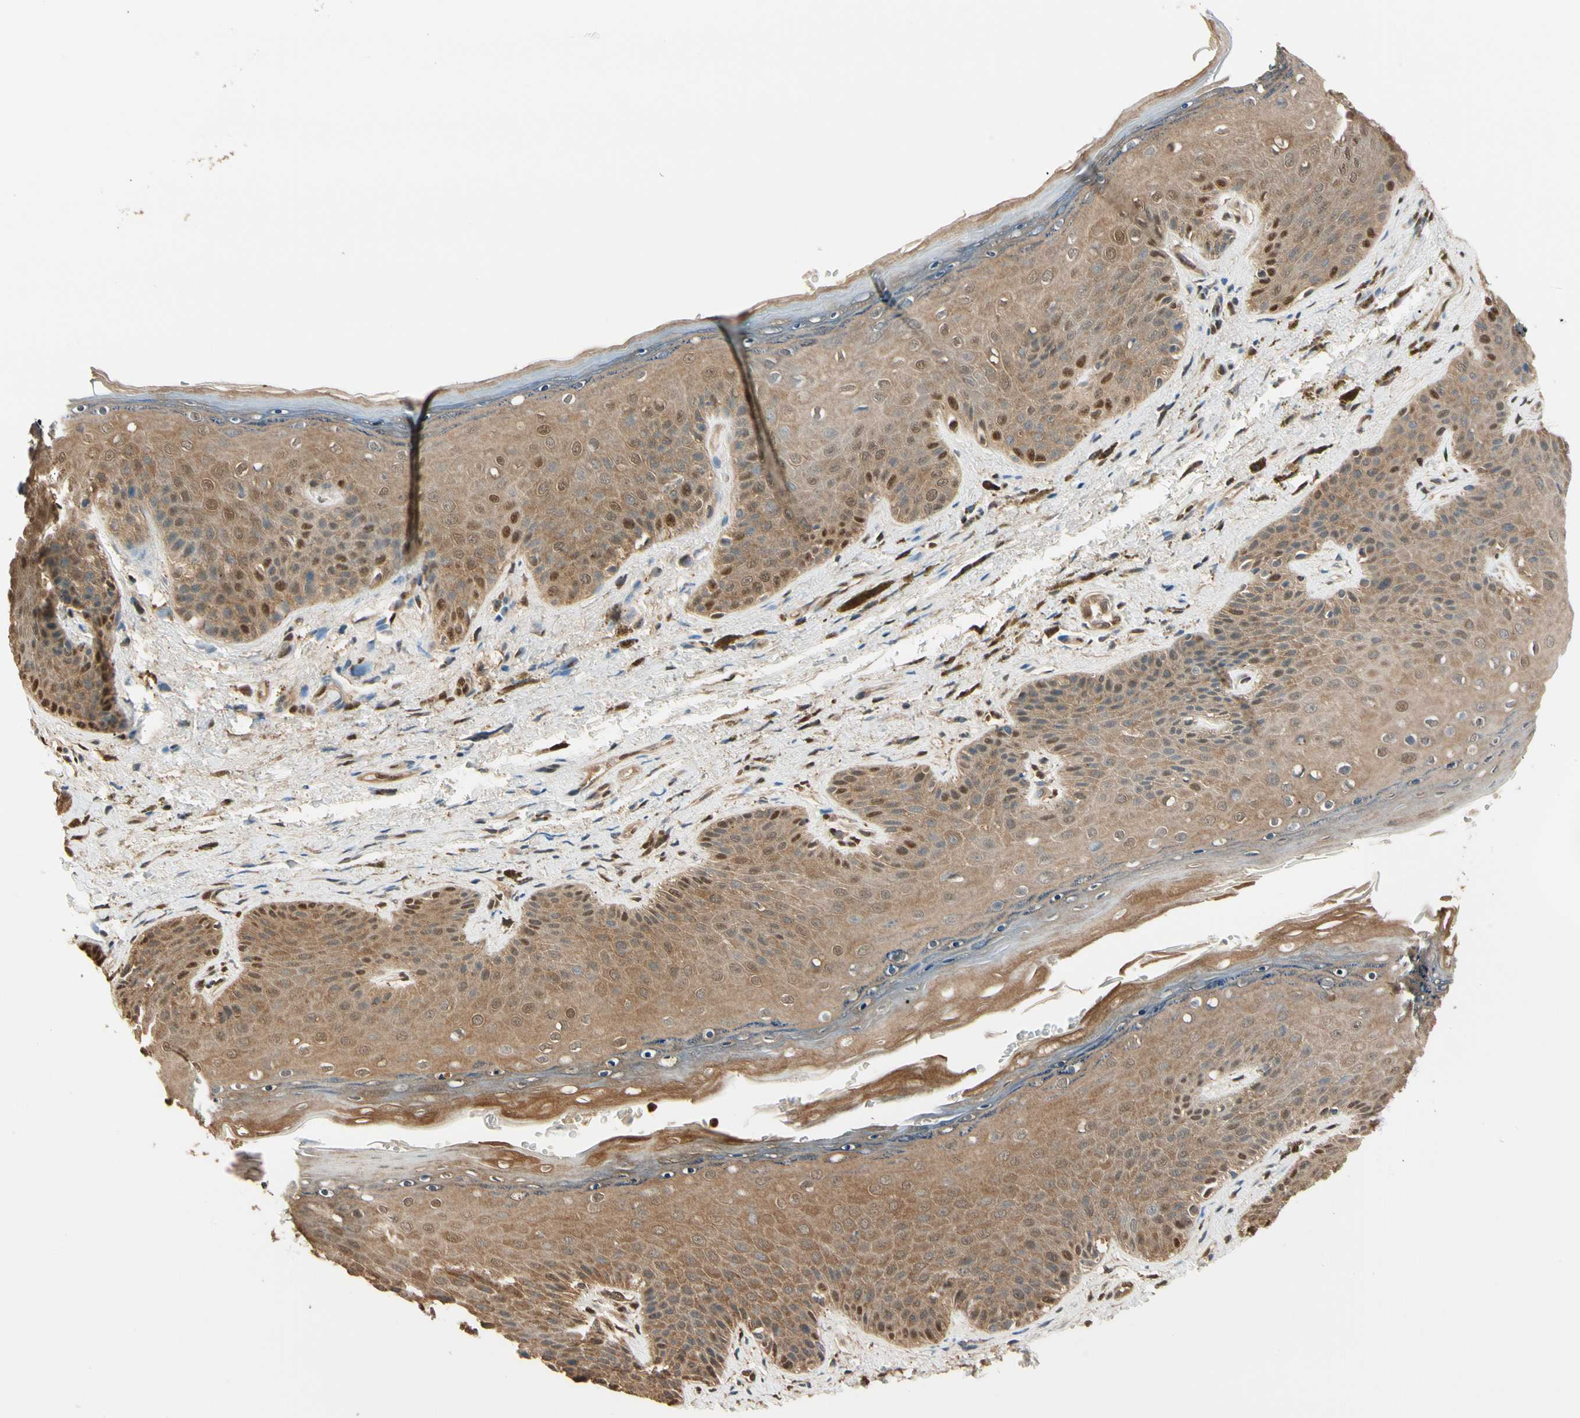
{"staining": {"intensity": "moderate", "quantity": ">75%", "location": "cytoplasmic/membranous,nuclear"}, "tissue": "skin", "cell_type": "Epidermal cells", "image_type": "normal", "snomed": [{"axis": "morphology", "description": "Normal tissue, NOS"}, {"axis": "topography", "description": "Anal"}], "caption": "DAB (3,3'-diaminobenzidine) immunohistochemical staining of normal skin reveals moderate cytoplasmic/membranous,nuclear protein staining in approximately >75% of epidermal cells. (IHC, brightfield microscopy, high magnification).", "gene": "PNCK", "patient": {"sex": "female", "age": 46}}